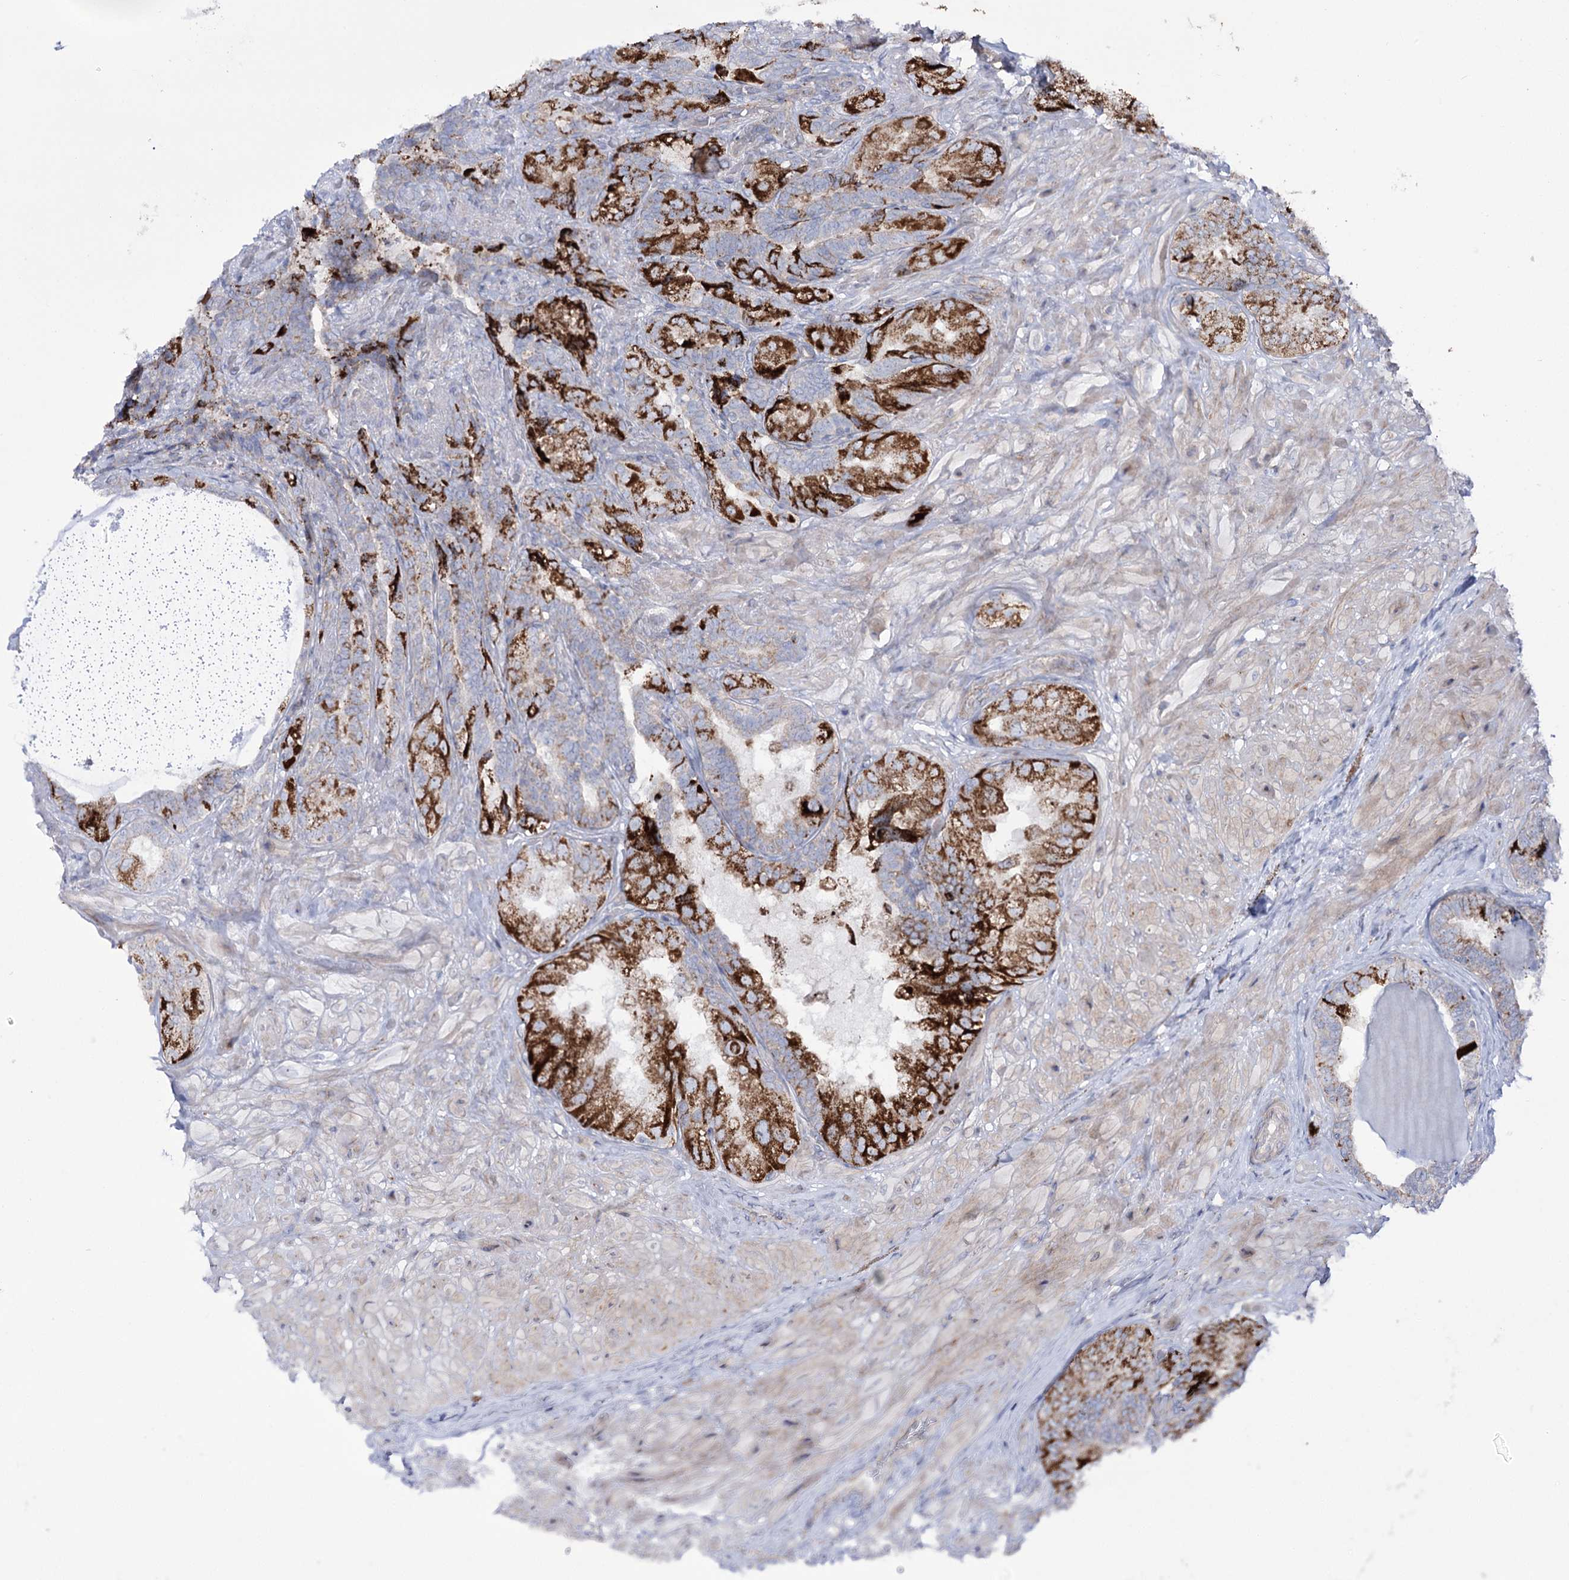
{"staining": {"intensity": "strong", "quantity": ">75%", "location": "cytoplasmic/membranous"}, "tissue": "seminal vesicle", "cell_type": "Glandular cells", "image_type": "normal", "snomed": [{"axis": "morphology", "description": "Normal tissue, NOS"}, {"axis": "topography", "description": "Prostate and seminal vesicle, NOS"}, {"axis": "topography", "description": "Prostate"}, {"axis": "topography", "description": "Seminal veicle"}], "caption": "The photomicrograph demonstrates immunohistochemical staining of unremarkable seminal vesicle. There is strong cytoplasmic/membranous expression is seen in about >75% of glandular cells.", "gene": "METTL5", "patient": {"sex": "male", "age": 67}}